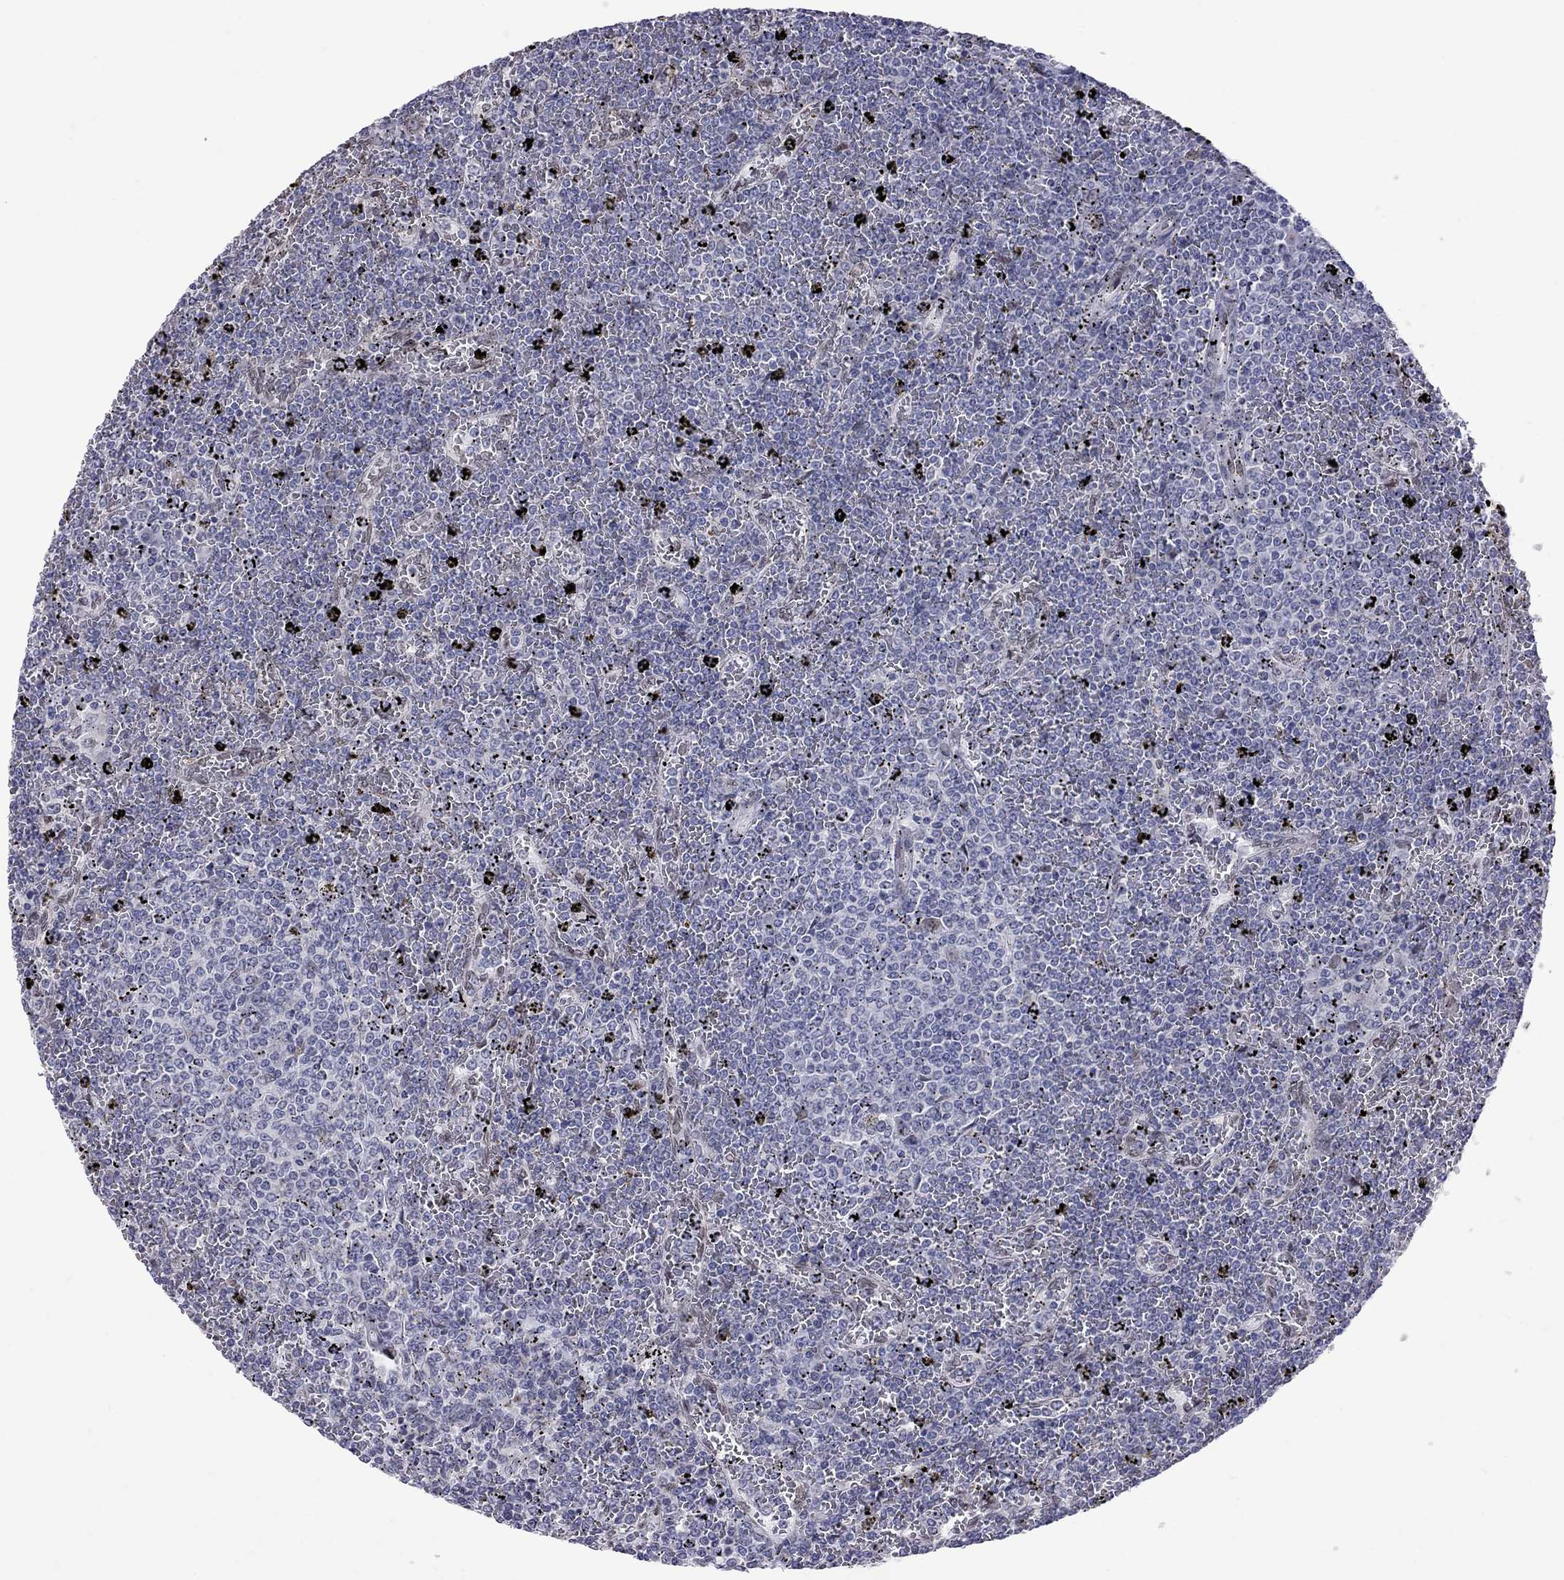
{"staining": {"intensity": "negative", "quantity": "none", "location": "none"}, "tissue": "lymphoma", "cell_type": "Tumor cells", "image_type": "cancer", "snomed": [{"axis": "morphology", "description": "Malignant lymphoma, non-Hodgkin's type, Low grade"}, {"axis": "topography", "description": "Spleen"}], "caption": "Micrograph shows no protein positivity in tumor cells of malignant lymphoma, non-Hodgkin's type (low-grade) tissue. (Immunohistochemistry (ihc), brightfield microscopy, high magnification).", "gene": "CLTCL1", "patient": {"sex": "female", "age": 77}}